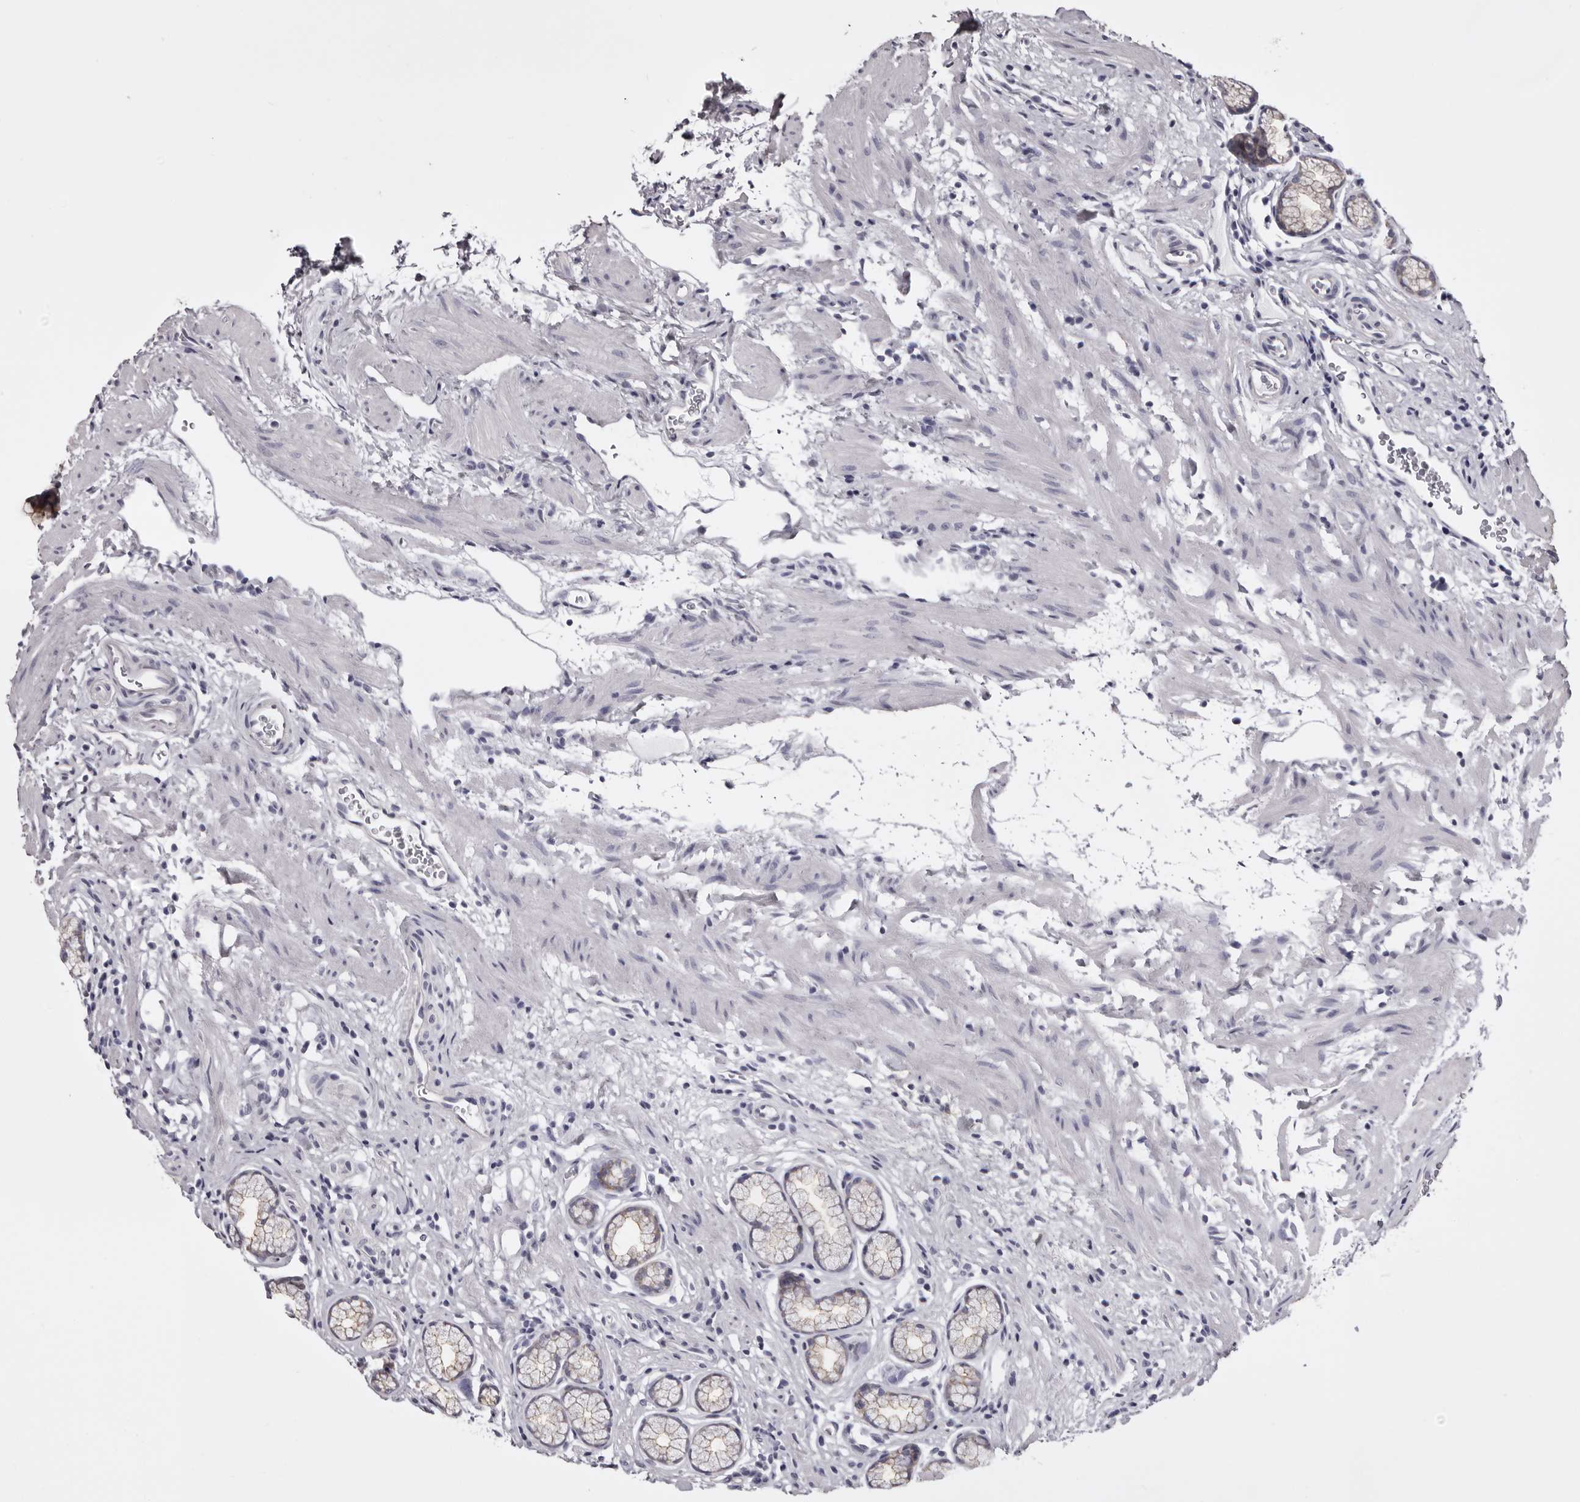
{"staining": {"intensity": "moderate", "quantity": "<25%", "location": "cytoplasmic/membranous"}, "tissue": "stomach", "cell_type": "Glandular cells", "image_type": "normal", "snomed": [{"axis": "morphology", "description": "Normal tissue, NOS"}, {"axis": "topography", "description": "Stomach"}], "caption": "Protein analysis of benign stomach demonstrates moderate cytoplasmic/membranous expression in about <25% of glandular cells.", "gene": "LAD1", "patient": {"sex": "male", "age": 42}}